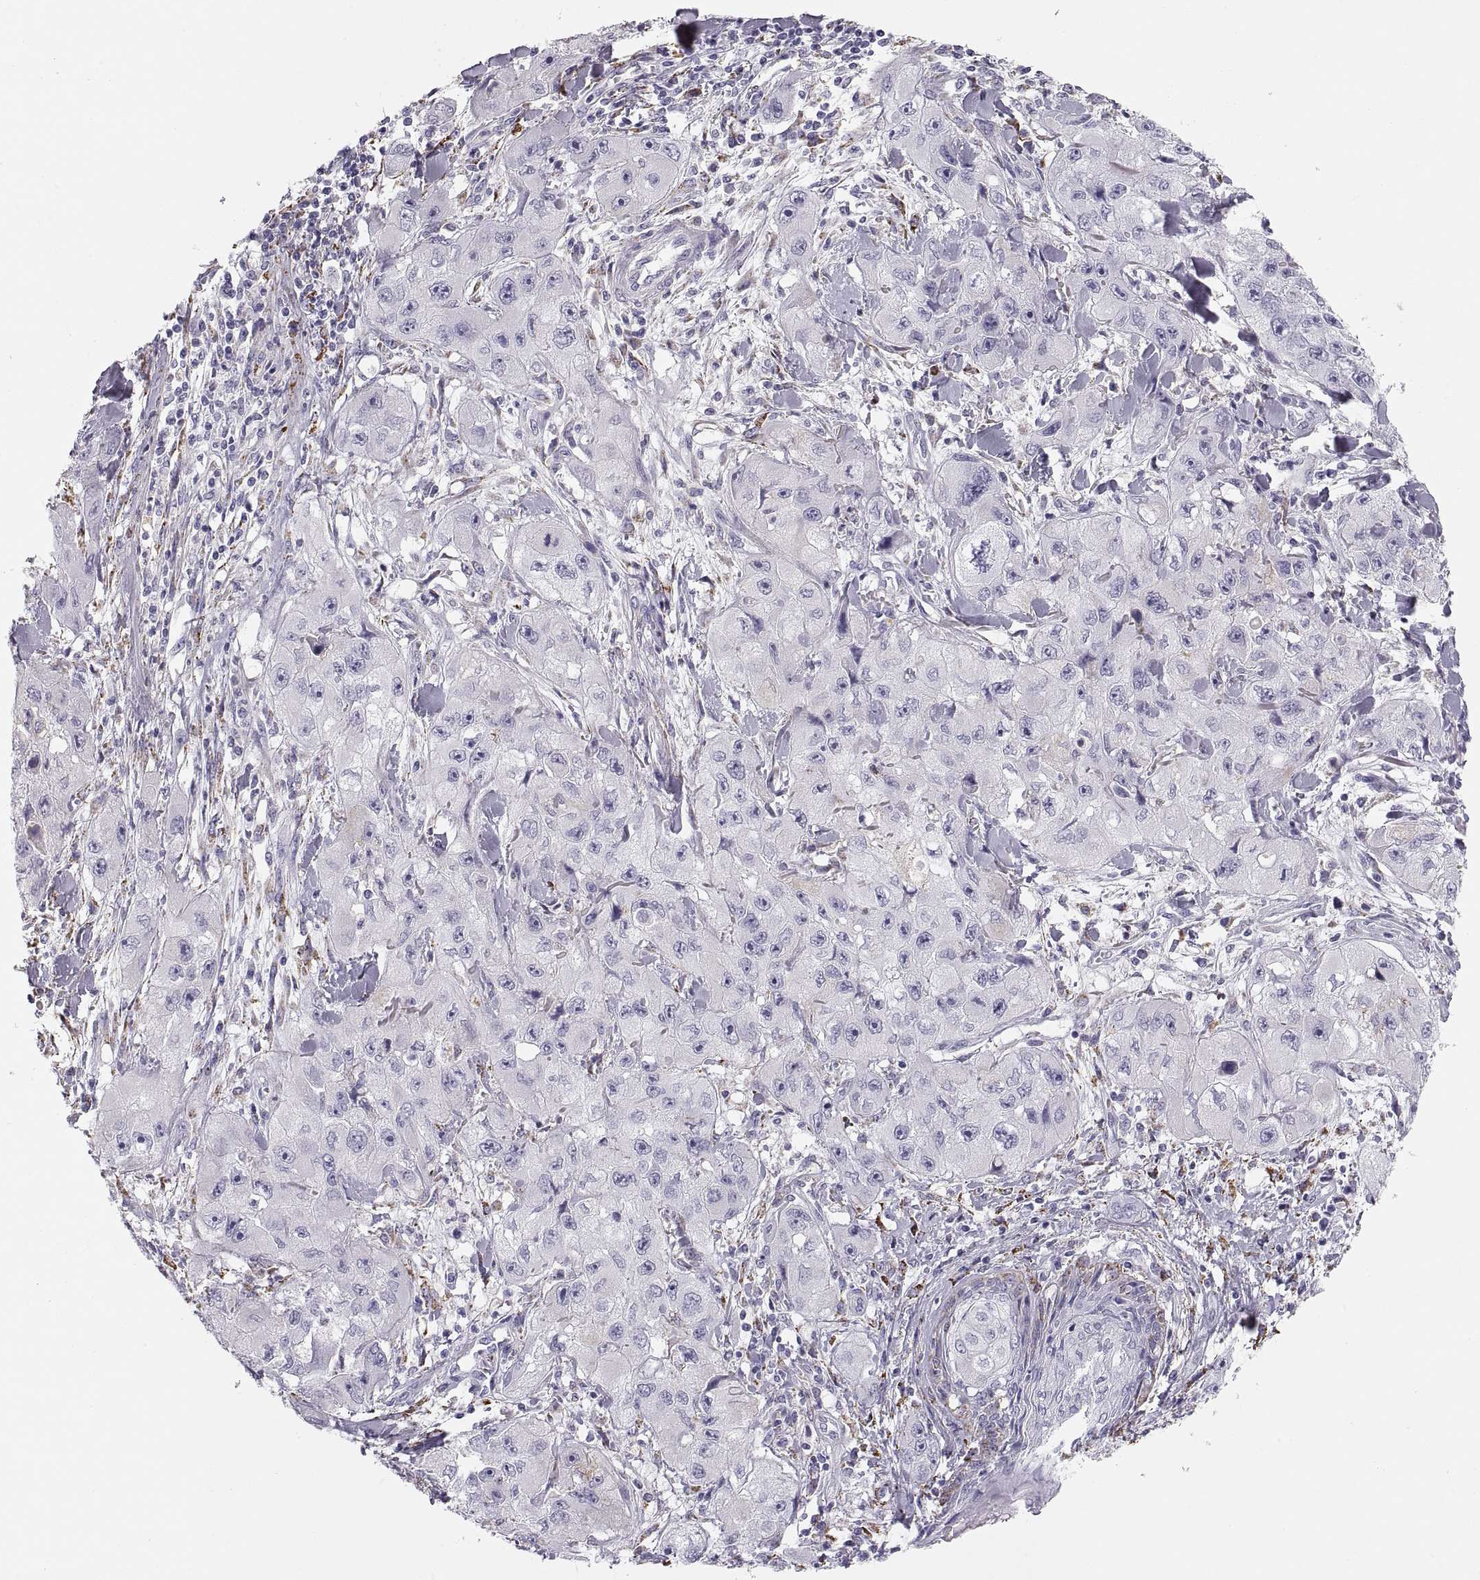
{"staining": {"intensity": "negative", "quantity": "none", "location": "none"}, "tissue": "skin cancer", "cell_type": "Tumor cells", "image_type": "cancer", "snomed": [{"axis": "morphology", "description": "Squamous cell carcinoma, NOS"}, {"axis": "topography", "description": "Skin"}, {"axis": "topography", "description": "Subcutis"}], "caption": "A micrograph of human squamous cell carcinoma (skin) is negative for staining in tumor cells. (Brightfield microscopy of DAB (3,3'-diaminobenzidine) immunohistochemistry at high magnification).", "gene": "COL9A3", "patient": {"sex": "male", "age": 73}}